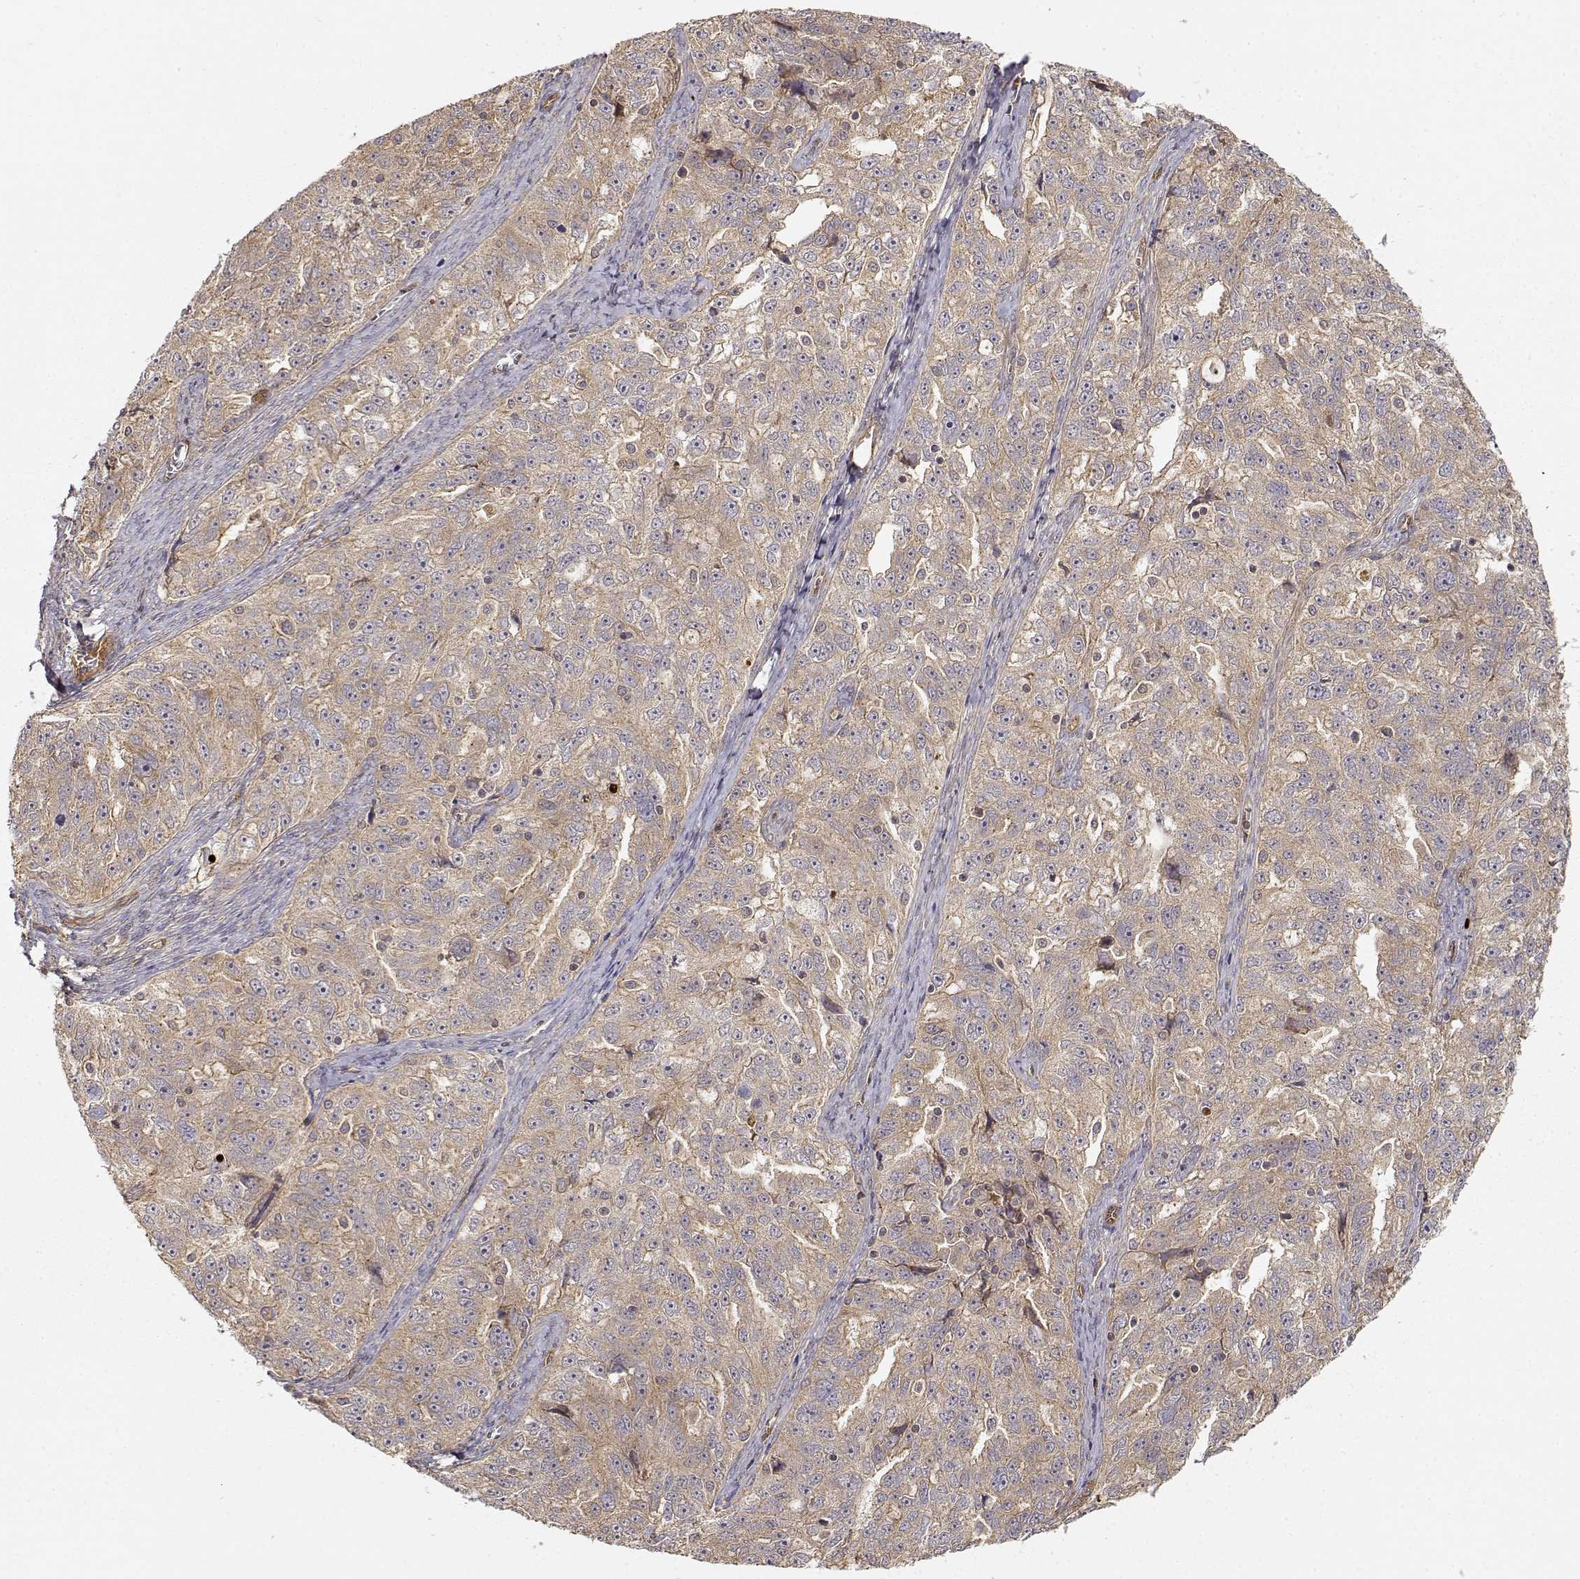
{"staining": {"intensity": "weak", "quantity": ">75%", "location": "cytoplasmic/membranous"}, "tissue": "ovarian cancer", "cell_type": "Tumor cells", "image_type": "cancer", "snomed": [{"axis": "morphology", "description": "Cystadenocarcinoma, serous, NOS"}, {"axis": "topography", "description": "Ovary"}], "caption": "The histopathology image demonstrates a brown stain indicating the presence of a protein in the cytoplasmic/membranous of tumor cells in ovarian cancer (serous cystadenocarcinoma).", "gene": "CDK5RAP2", "patient": {"sex": "female", "age": 51}}